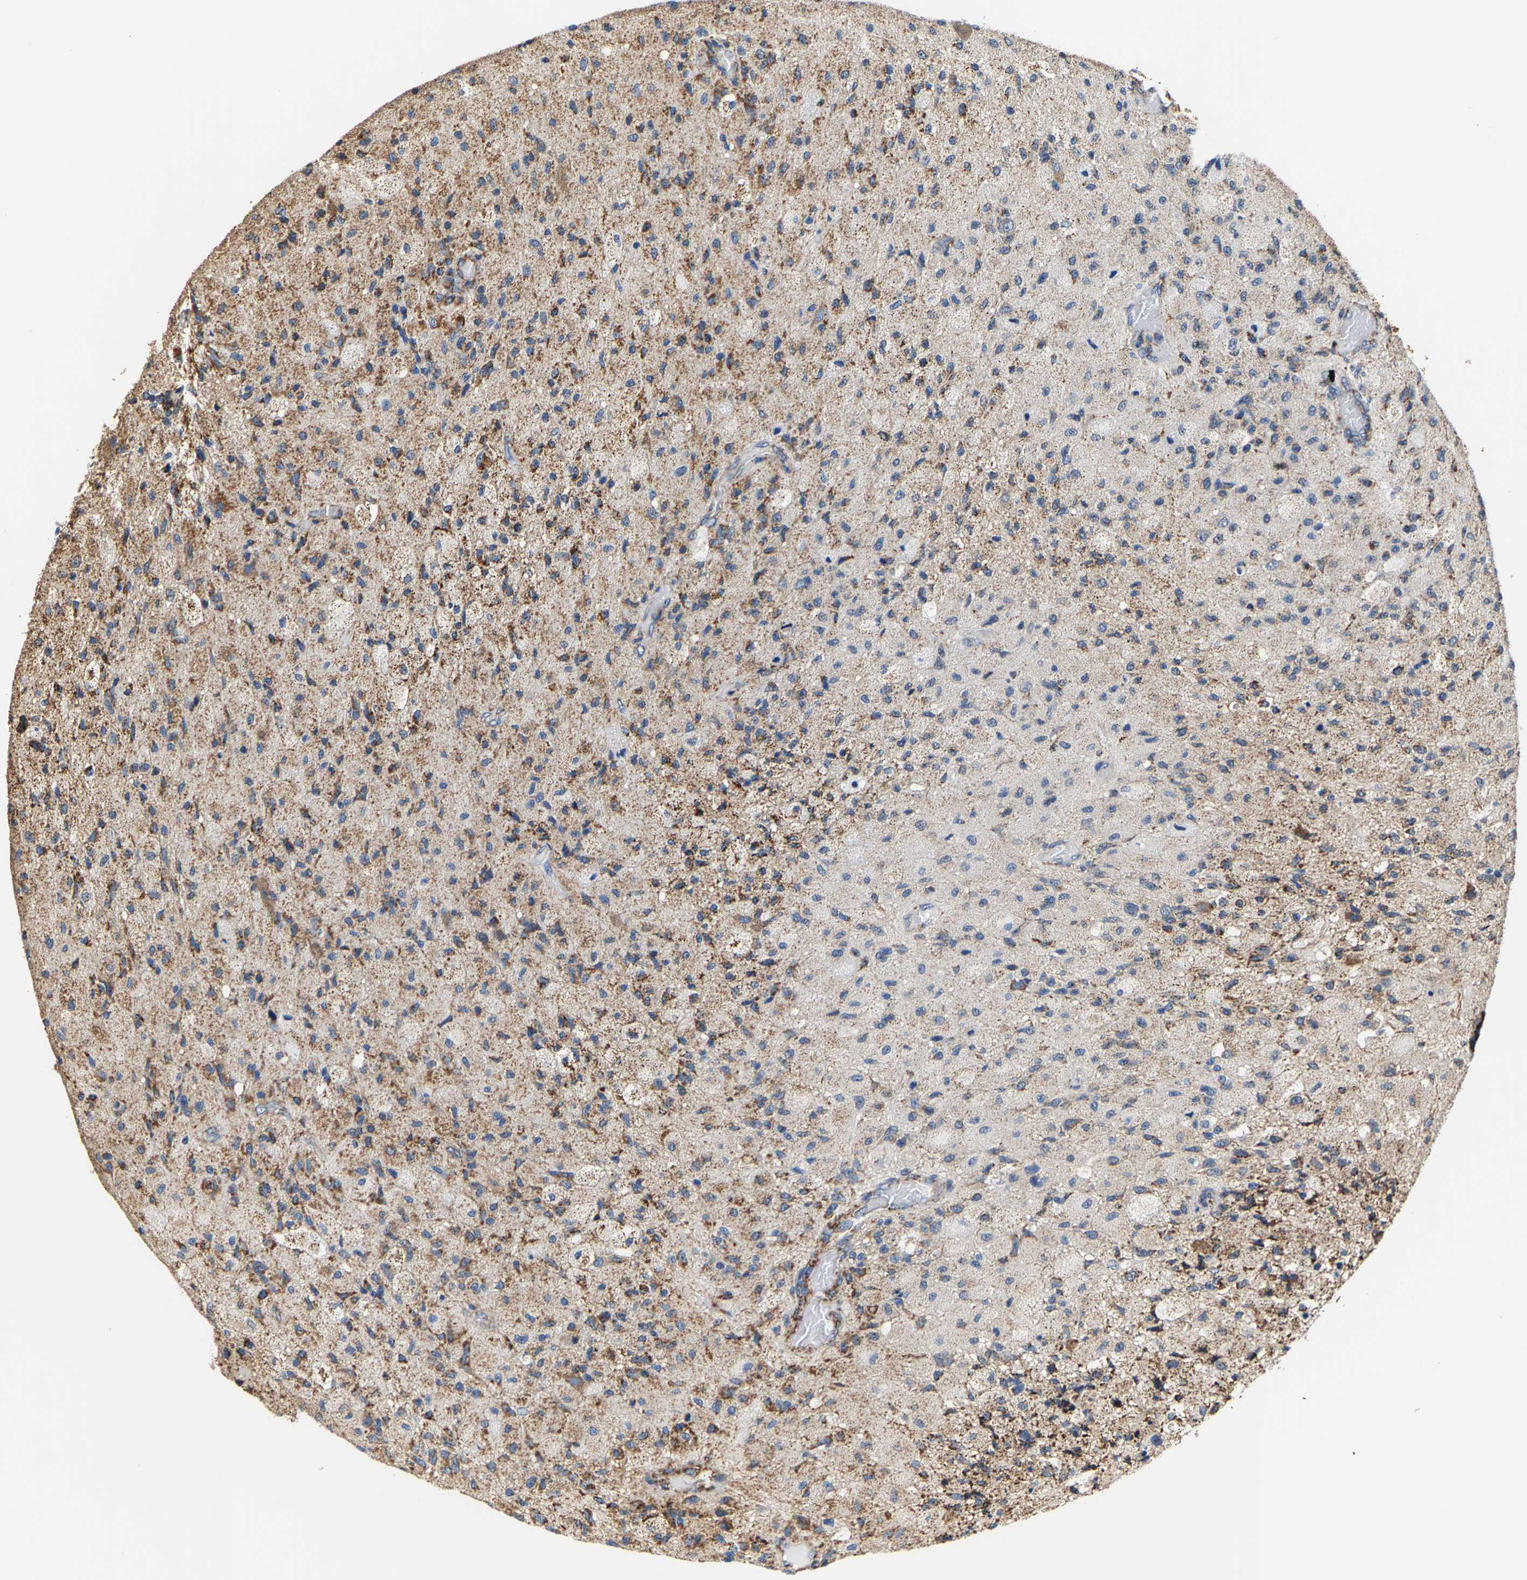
{"staining": {"intensity": "moderate", "quantity": "25%-75%", "location": "cytoplasmic/membranous"}, "tissue": "glioma", "cell_type": "Tumor cells", "image_type": "cancer", "snomed": [{"axis": "morphology", "description": "Normal tissue, NOS"}, {"axis": "morphology", "description": "Glioma, malignant, High grade"}, {"axis": "topography", "description": "Cerebral cortex"}], "caption": "Approximately 25%-75% of tumor cells in human glioma reveal moderate cytoplasmic/membranous protein expression as visualized by brown immunohistochemical staining.", "gene": "SHMT2", "patient": {"sex": "male", "age": 77}}